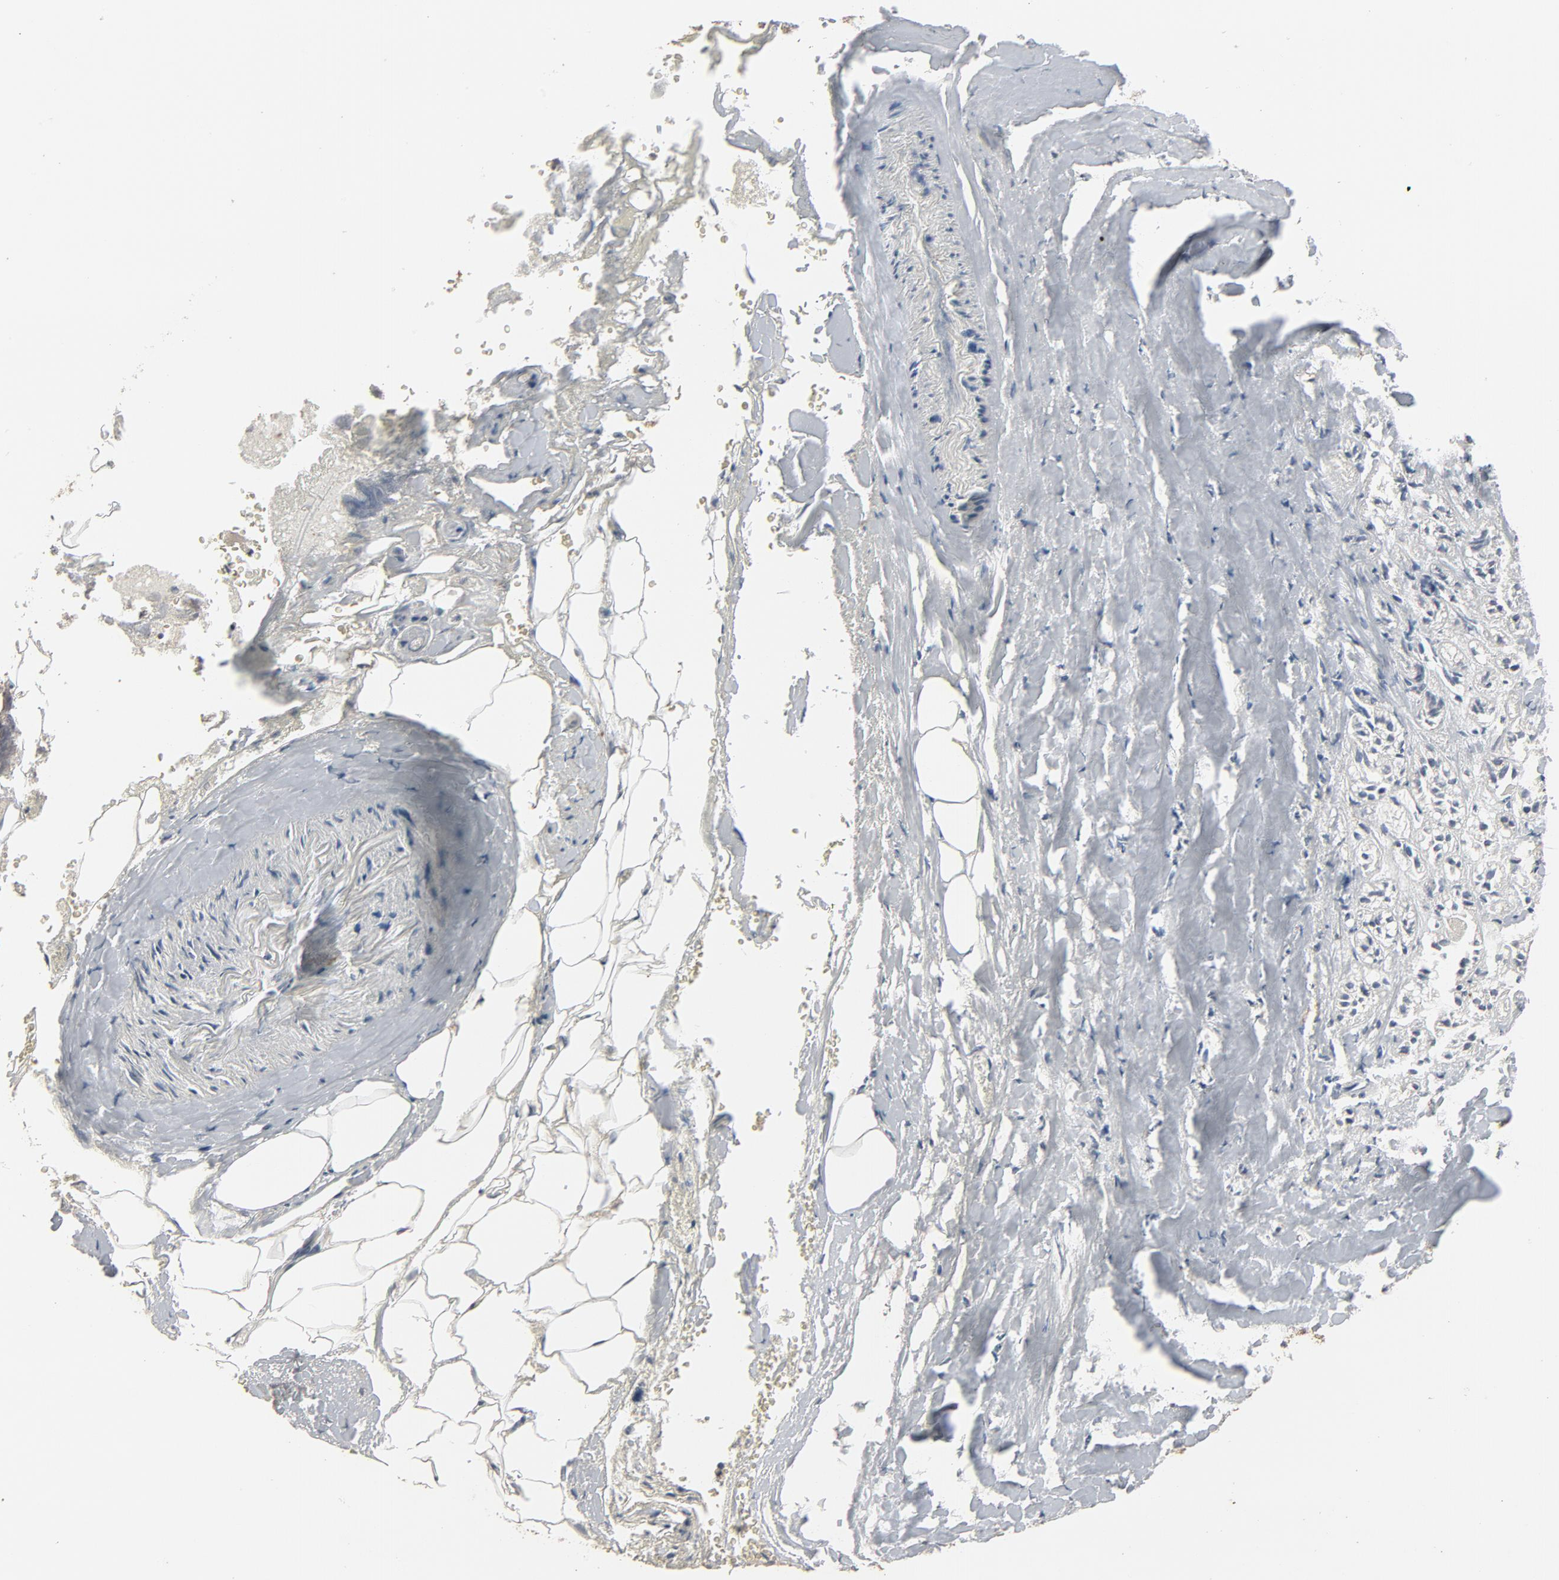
{"staining": {"intensity": "weak", "quantity": ">75%", "location": "cytoplasmic/membranous,nuclear"}, "tissue": "adrenal gland", "cell_type": "Glandular cells", "image_type": "normal", "snomed": [{"axis": "morphology", "description": "Normal tissue, NOS"}, {"axis": "topography", "description": "Adrenal gland"}], "caption": "The micrograph exhibits staining of normal adrenal gland, revealing weak cytoplasmic/membranous,nuclear protein staining (brown color) within glandular cells.", "gene": "MT3", "patient": {"sex": "female", "age": 71}}